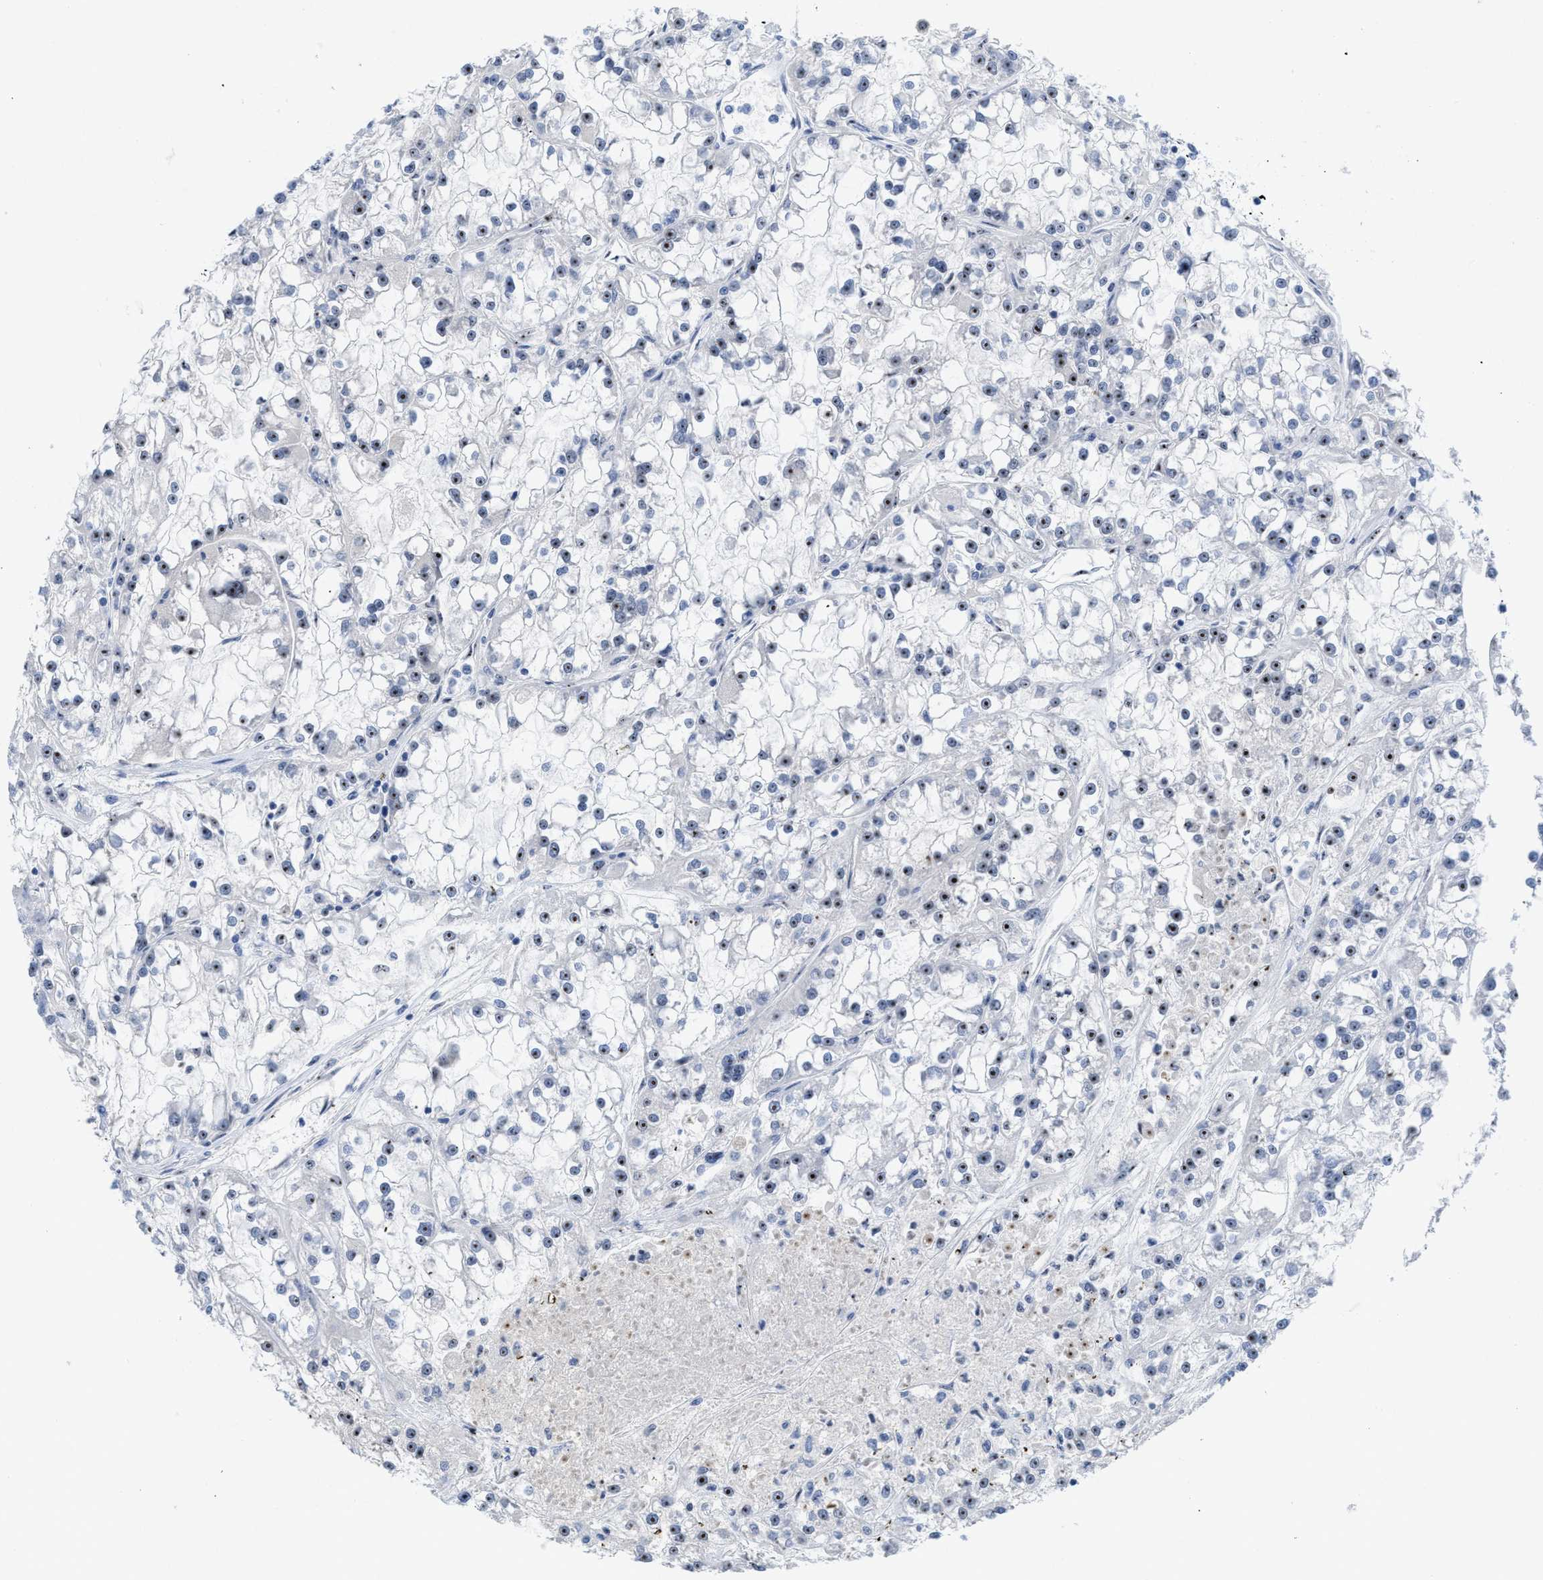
{"staining": {"intensity": "moderate", "quantity": "25%-75%", "location": "nuclear"}, "tissue": "renal cancer", "cell_type": "Tumor cells", "image_type": "cancer", "snomed": [{"axis": "morphology", "description": "Adenocarcinoma, NOS"}, {"axis": "topography", "description": "Kidney"}], "caption": "Protein analysis of renal adenocarcinoma tissue shows moderate nuclear expression in approximately 25%-75% of tumor cells.", "gene": "NOP58", "patient": {"sex": "female", "age": 52}}